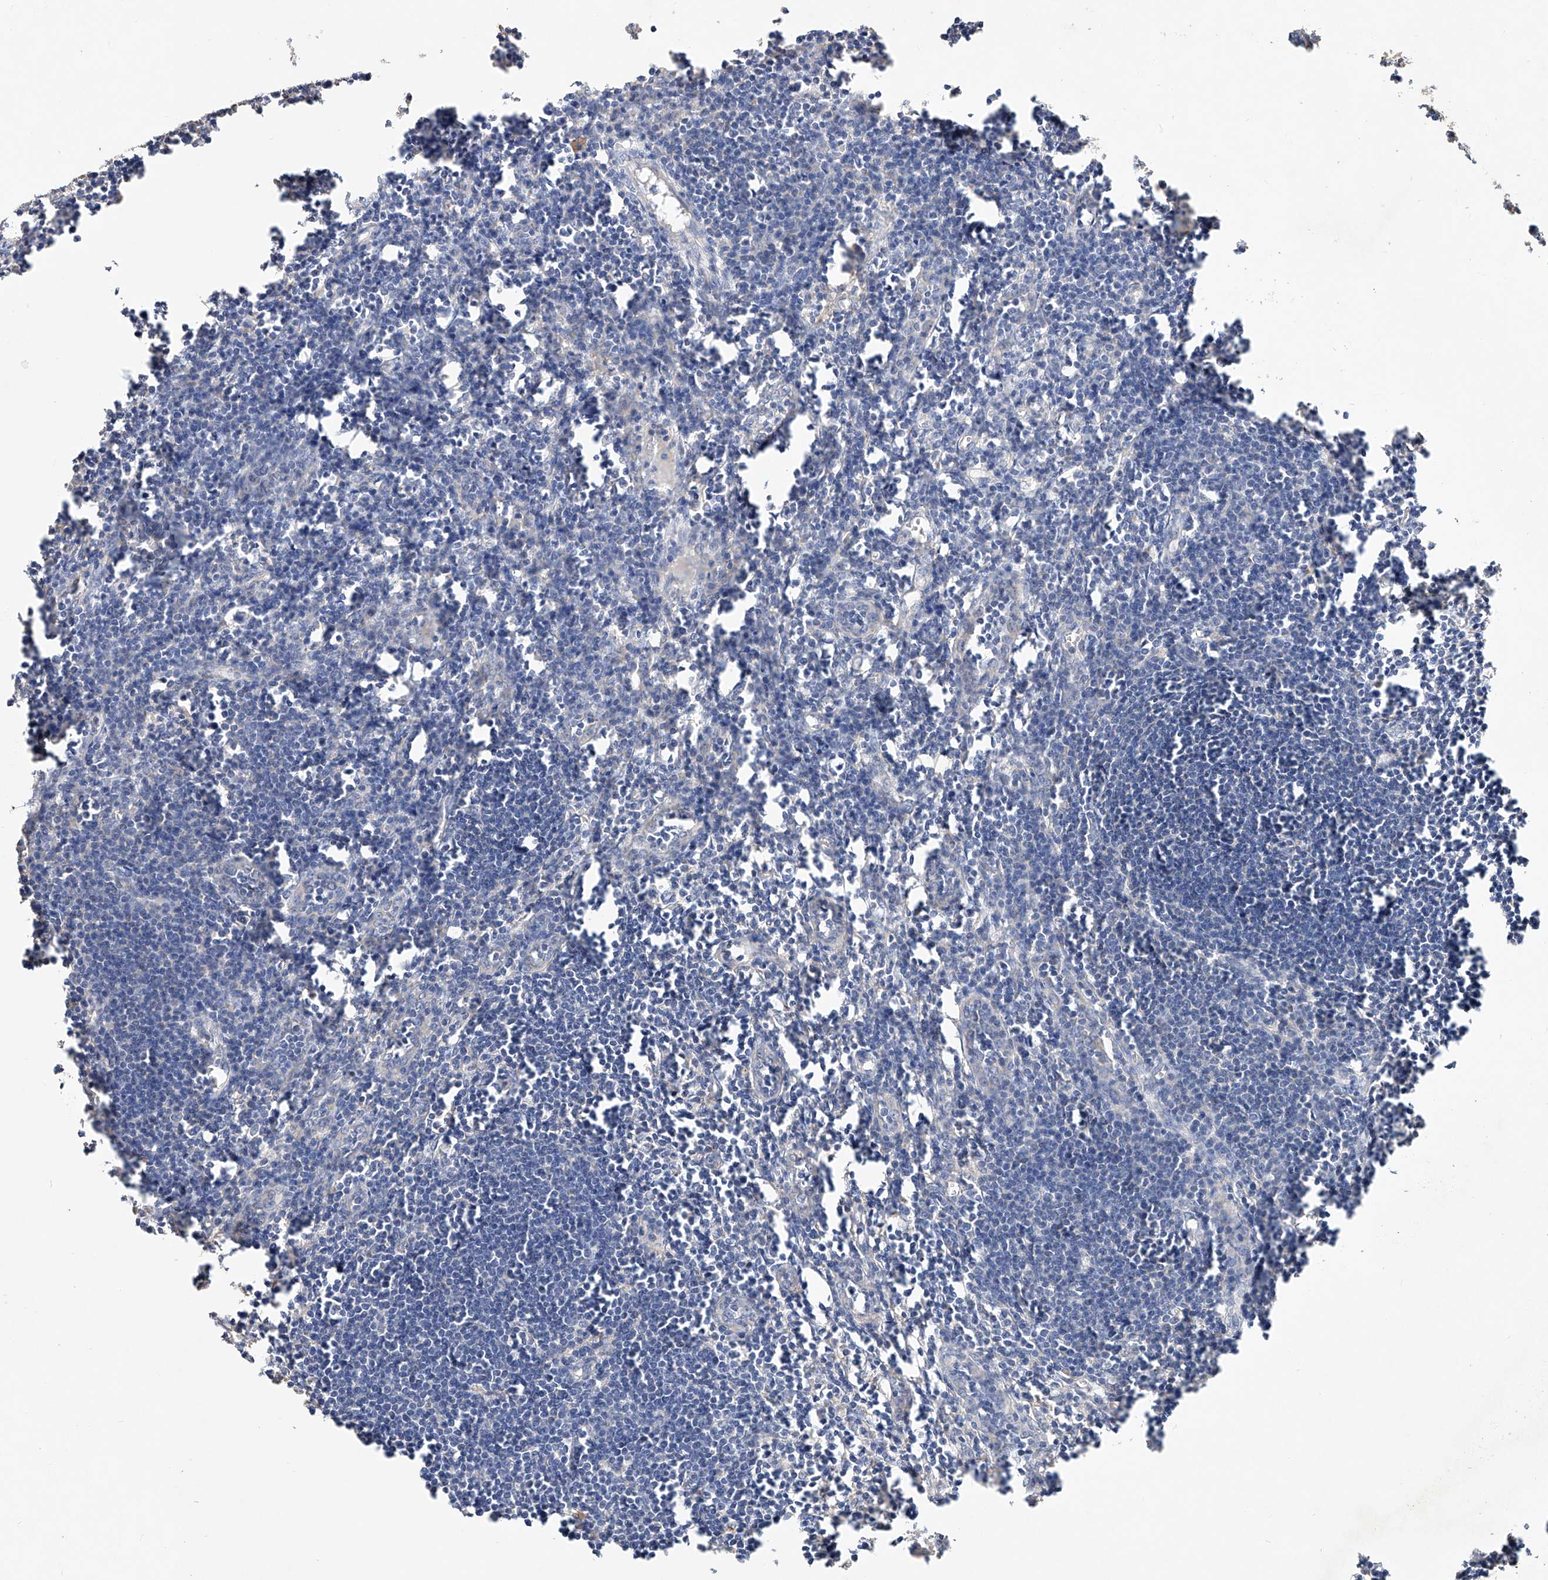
{"staining": {"intensity": "negative", "quantity": "none", "location": "none"}, "tissue": "lymph node", "cell_type": "Germinal center cells", "image_type": "normal", "snomed": [{"axis": "morphology", "description": "Normal tissue, NOS"}, {"axis": "morphology", "description": "Malignant melanoma, Metastatic site"}, {"axis": "topography", "description": "Lymph node"}], "caption": "DAB immunohistochemical staining of unremarkable human lymph node shows no significant positivity in germinal center cells.", "gene": "AMD1", "patient": {"sex": "male", "age": 41}}